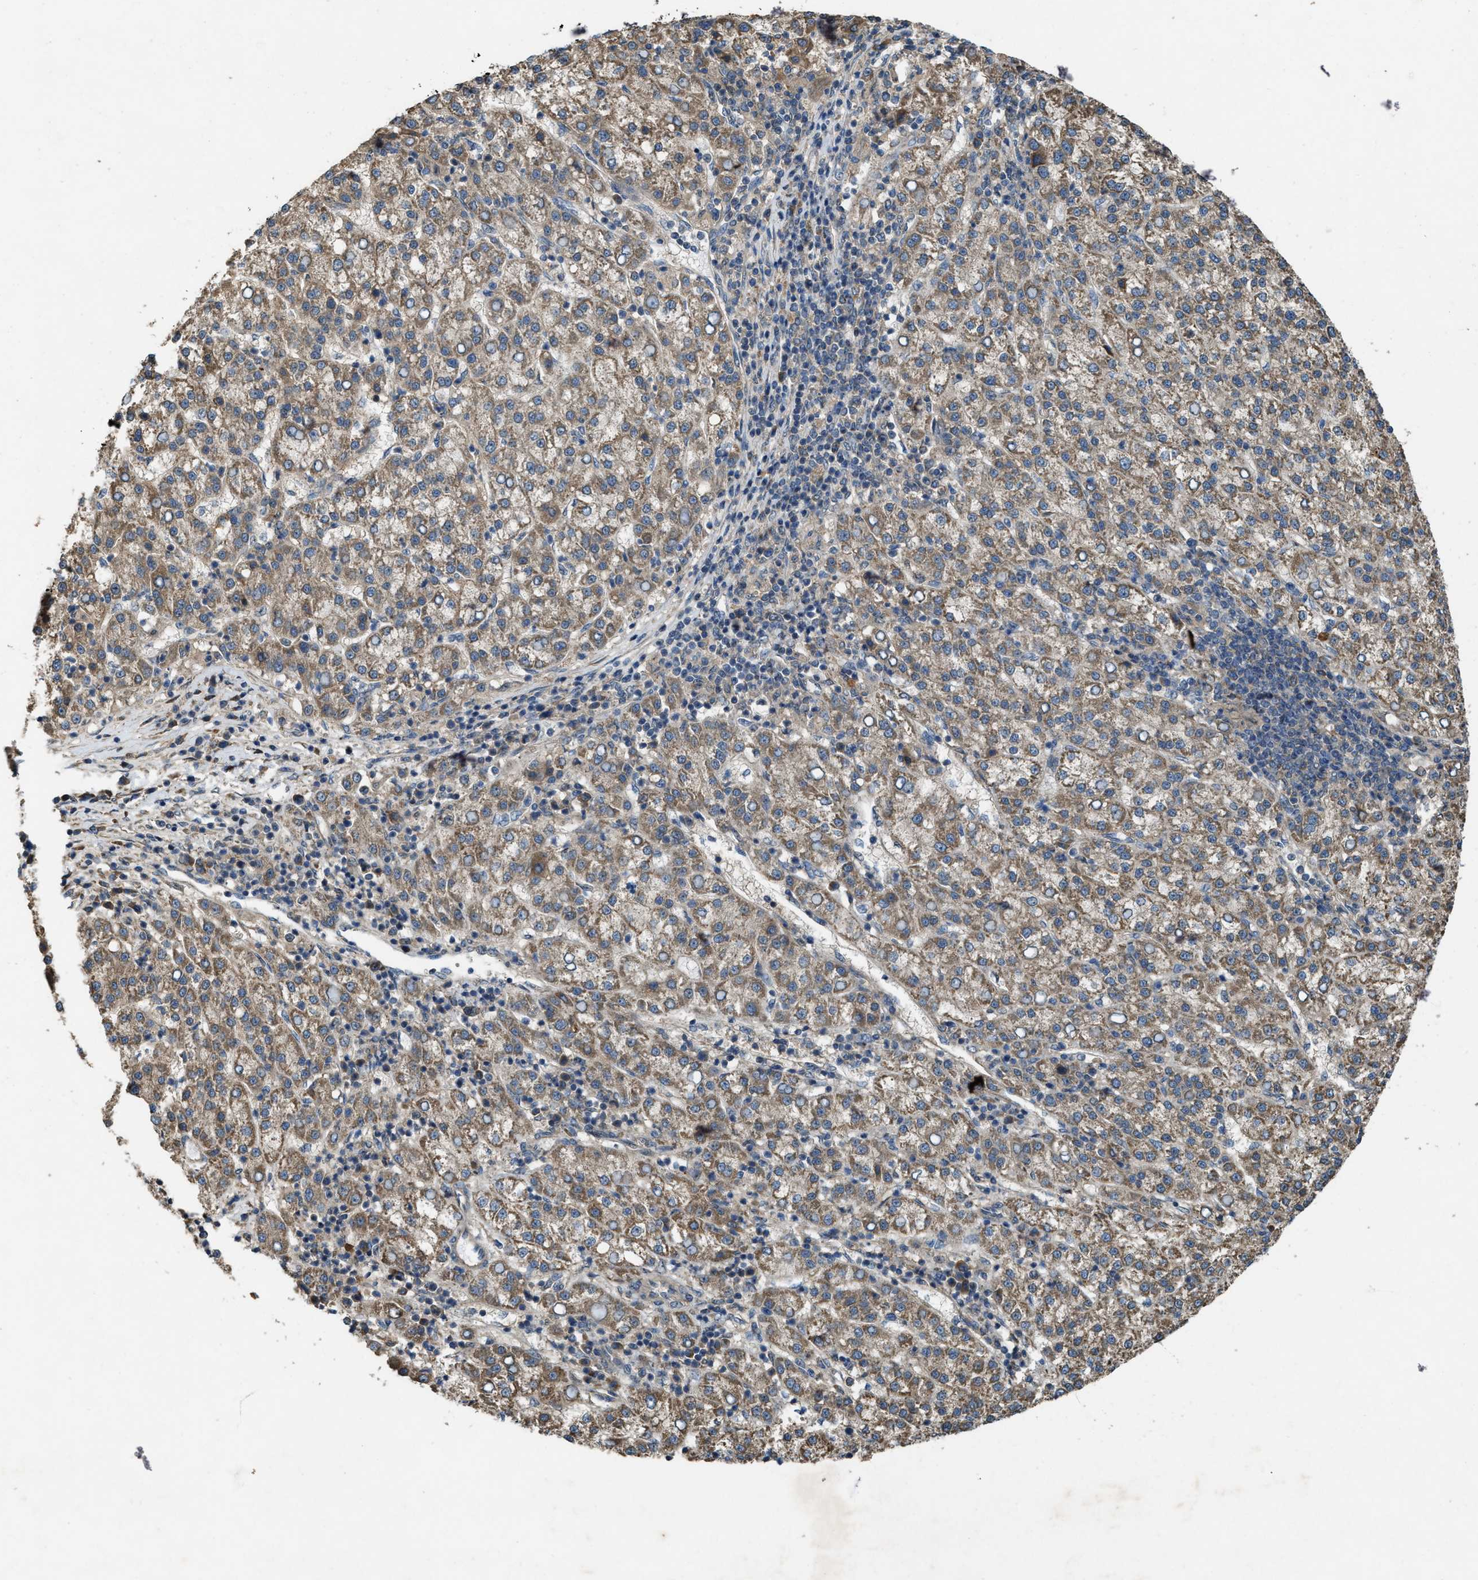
{"staining": {"intensity": "moderate", "quantity": ">75%", "location": "cytoplasmic/membranous"}, "tissue": "liver cancer", "cell_type": "Tumor cells", "image_type": "cancer", "snomed": [{"axis": "morphology", "description": "Carcinoma, Hepatocellular, NOS"}, {"axis": "topography", "description": "Liver"}], "caption": "Moderate cytoplasmic/membranous positivity for a protein is present in approximately >75% of tumor cells of liver cancer (hepatocellular carcinoma) using IHC.", "gene": "PDP2", "patient": {"sex": "female", "age": 58}}